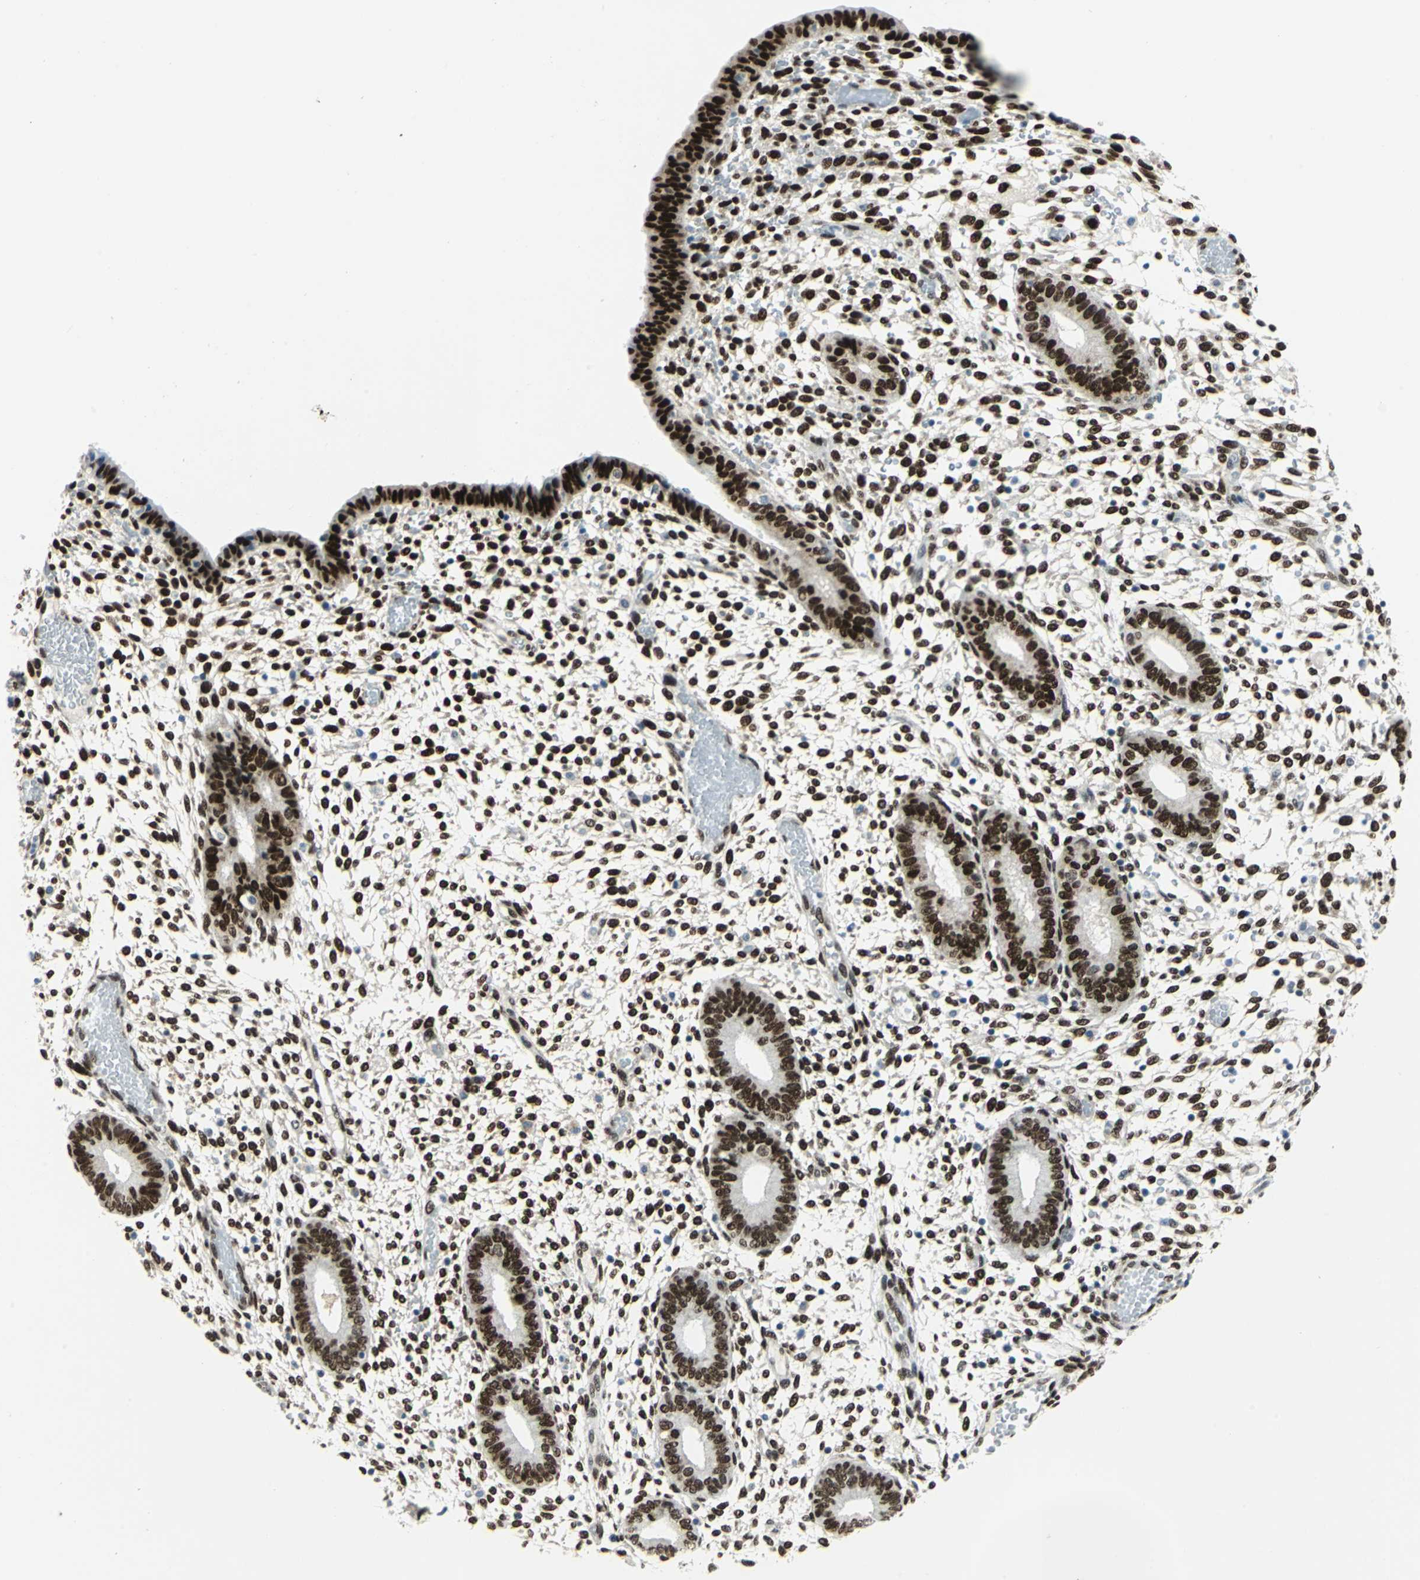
{"staining": {"intensity": "strong", "quantity": ">75%", "location": "nuclear"}, "tissue": "endometrium", "cell_type": "Cells in endometrial stroma", "image_type": "normal", "snomed": [{"axis": "morphology", "description": "Normal tissue, NOS"}, {"axis": "topography", "description": "Endometrium"}], "caption": "High-magnification brightfield microscopy of benign endometrium stained with DAB (3,3'-diaminobenzidine) (brown) and counterstained with hematoxylin (blue). cells in endometrial stroma exhibit strong nuclear positivity is seen in approximately>75% of cells. (DAB (3,3'-diaminobenzidine) IHC, brown staining for protein, blue staining for nuclei).", "gene": "MEIS2", "patient": {"sex": "female", "age": 42}}